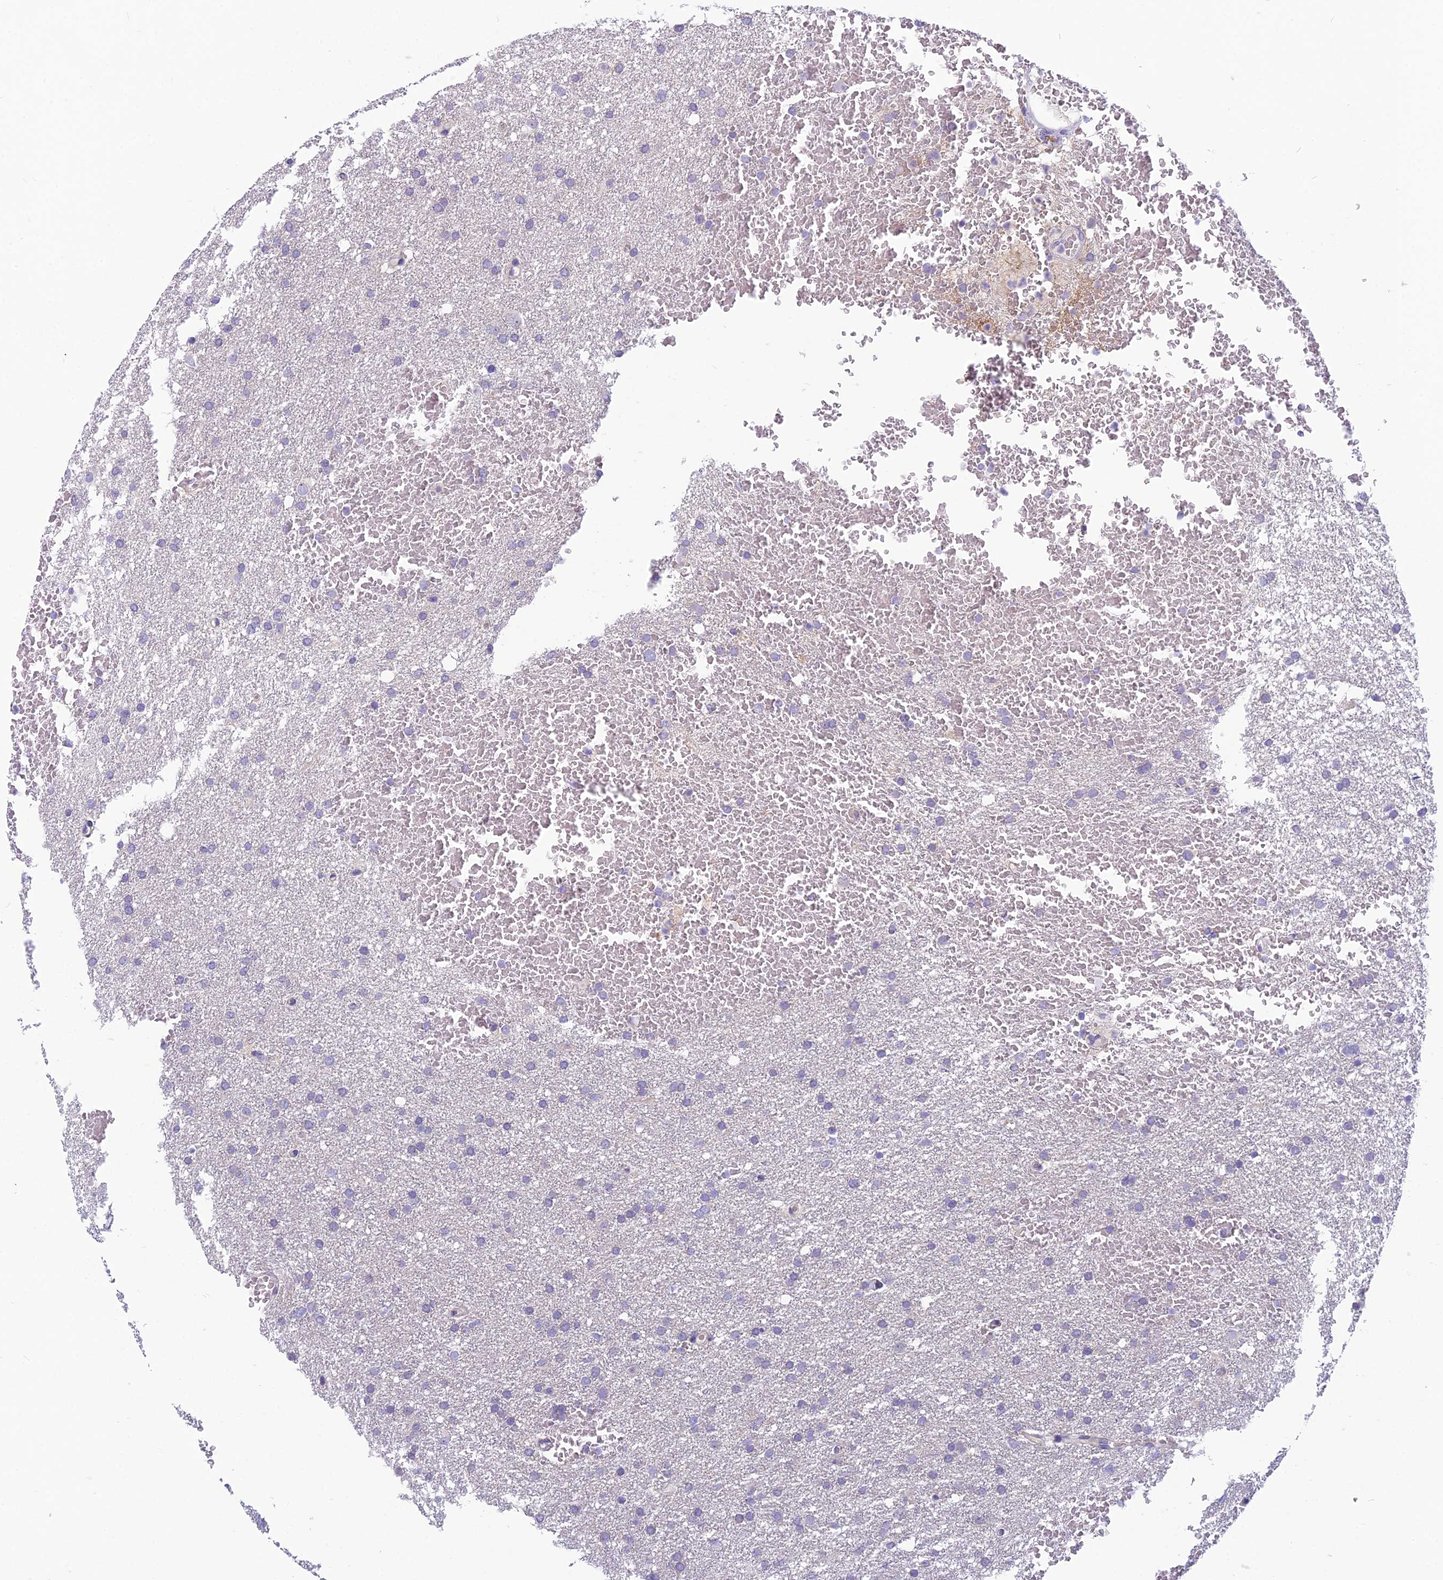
{"staining": {"intensity": "negative", "quantity": "none", "location": "none"}, "tissue": "glioma", "cell_type": "Tumor cells", "image_type": "cancer", "snomed": [{"axis": "morphology", "description": "Glioma, malignant, High grade"}, {"axis": "topography", "description": "Cerebral cortex"}], "caption": "High power microscopy image of an immunohistochemistry photomicrograph of glioma, revealing no significant staining in tumor cells. The staining is performed using DAB brown chromogen with nuclei counter-stained in using hematoxylin.", "gene": "RBM41", "patient": {"sex": "female", "age": 36}}